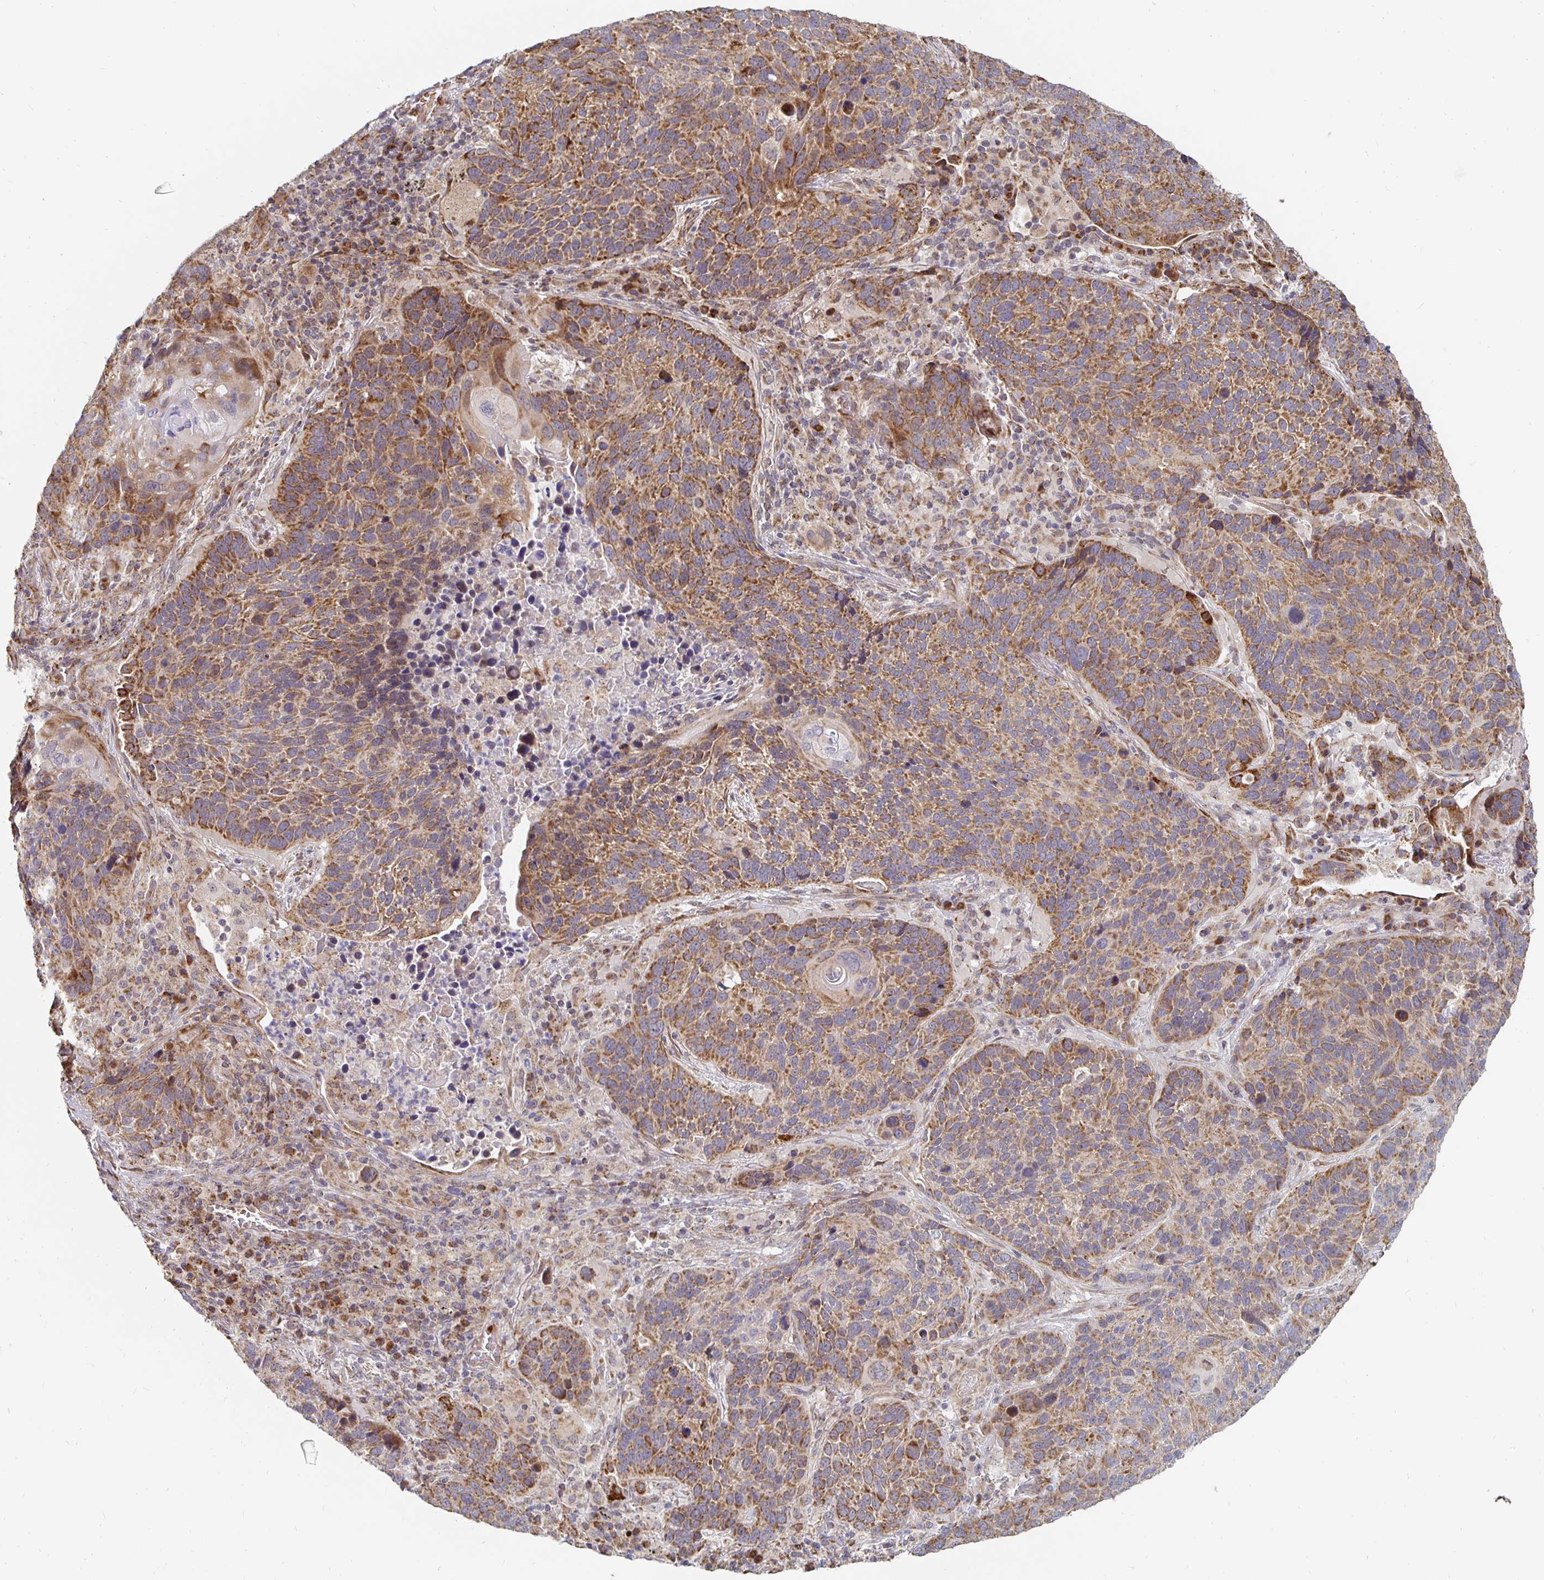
{"staining": {"intensity": "strong", "quantity": ">75%", "location": "cytoplasmic/membranous"}, "tissue": "lung cancer", "cell_type": "Tumor cells", "image_type": "cancer", "snomed": [{"axis": "morphology", "description": "Squamous cell carcinoma, NOS"}, {"axis": "topography", "description": "Lung"}], "caption": "The image reveals immunohistochemical staining of lung cancer (squamous cell carcinoma). There is strong cytoplasmic/membranous expression is identified in about >75% of tumor cells.", "gene": "MRPL28", "patient": {"sex": "male", "age": 68}}